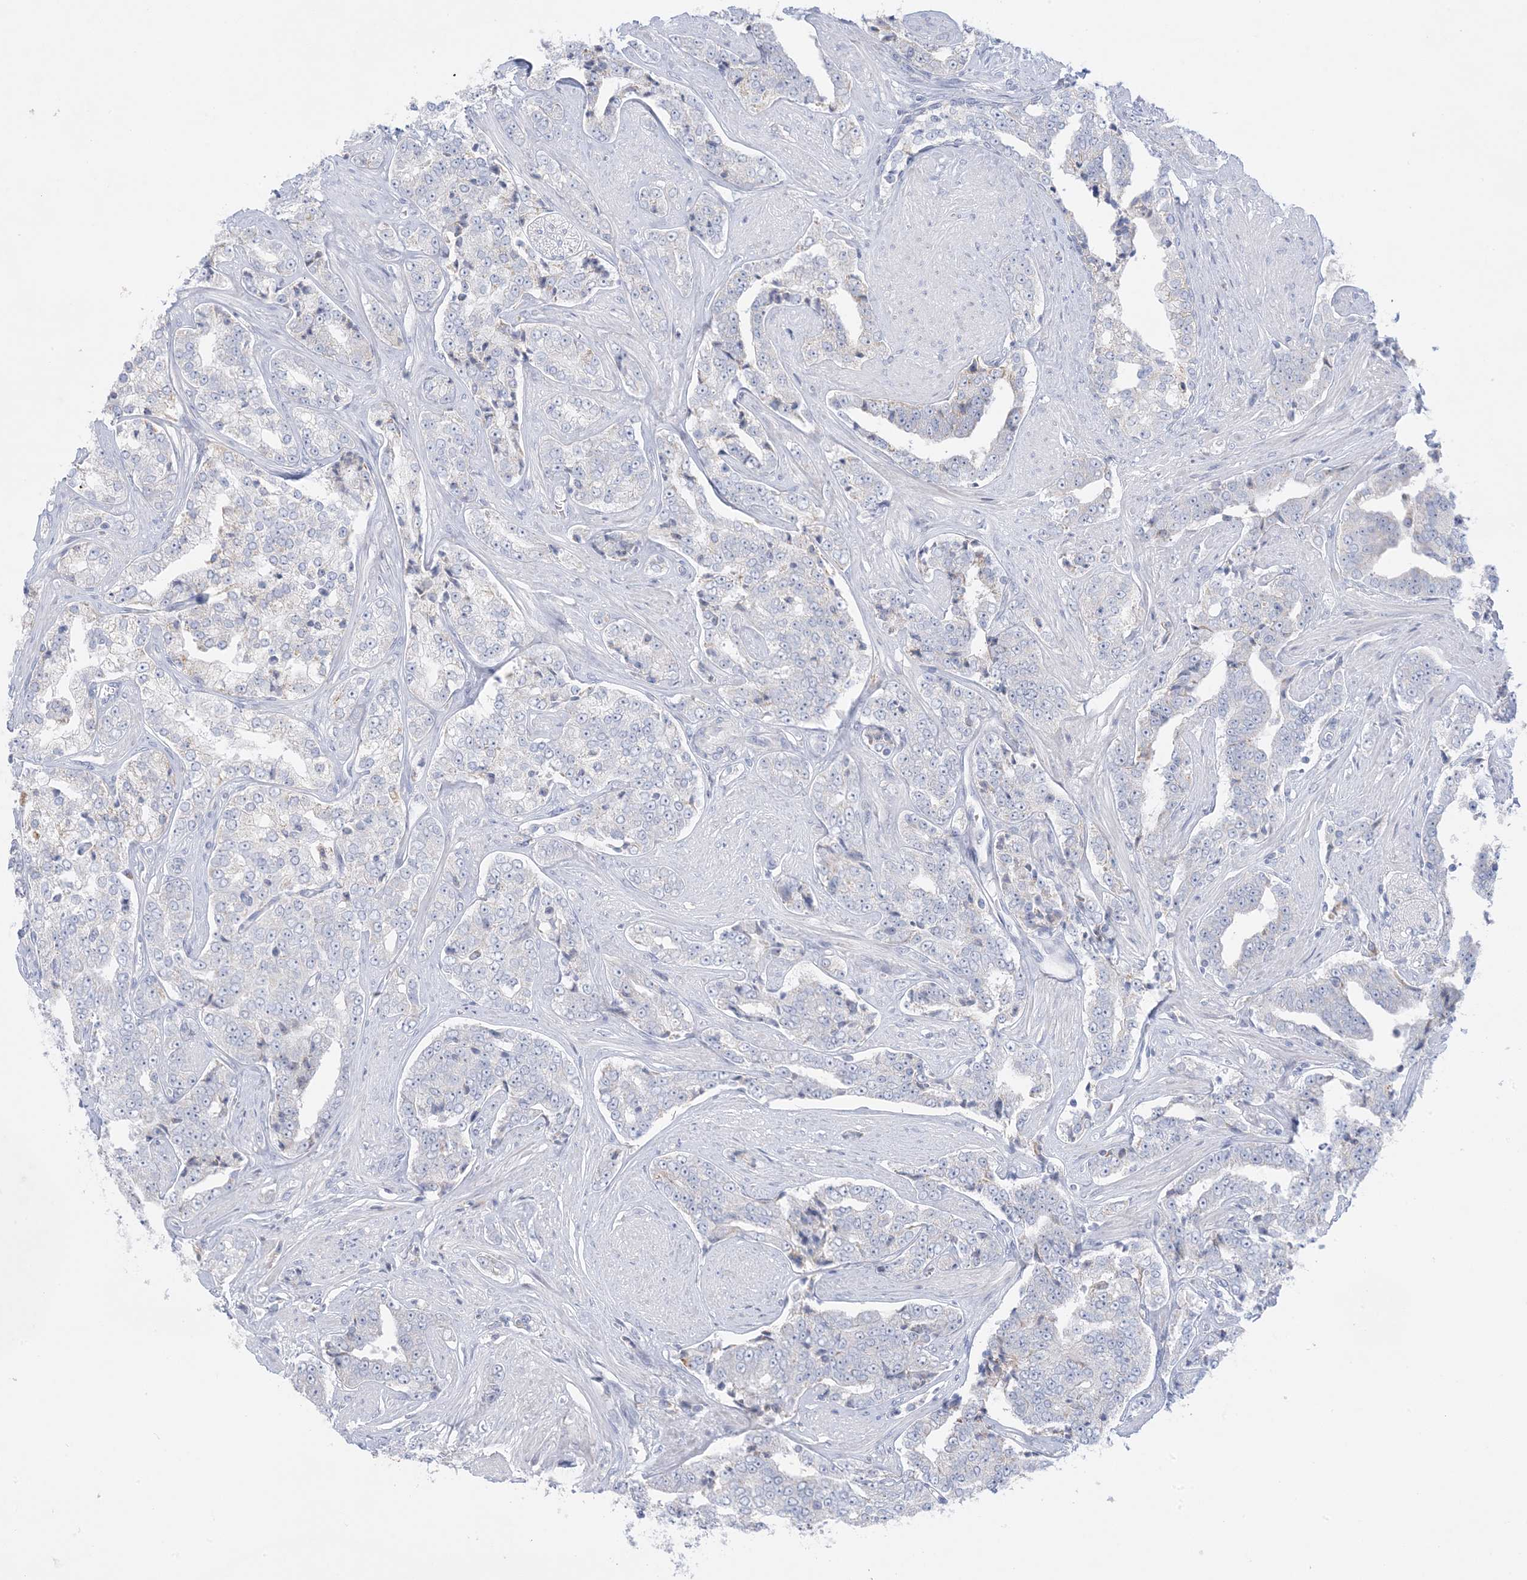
{"staining": {"intensity": "negative", "quantity": "none", "location": "none"}, "tissue": "prostate cancer", "cell_type": "Tumor cells", "image_type": "cancer", "snomed": [{"axis": "morphology", "description": "Adenocarcinoma, High grade"}, {"axis": "topography", "description": "Prostate"}], "caption": "Image shows no protein expression in tumor cells of prostate adenocarcinoma (high-grade) tissue. The staining was performed using DAB to visualize the protein expression in brown, while the nuclei were stained in blue with hematoxylin (Magnification: 20x).", "gene": "KCTD6", "patient": {"sex": "male", "age": 71}}